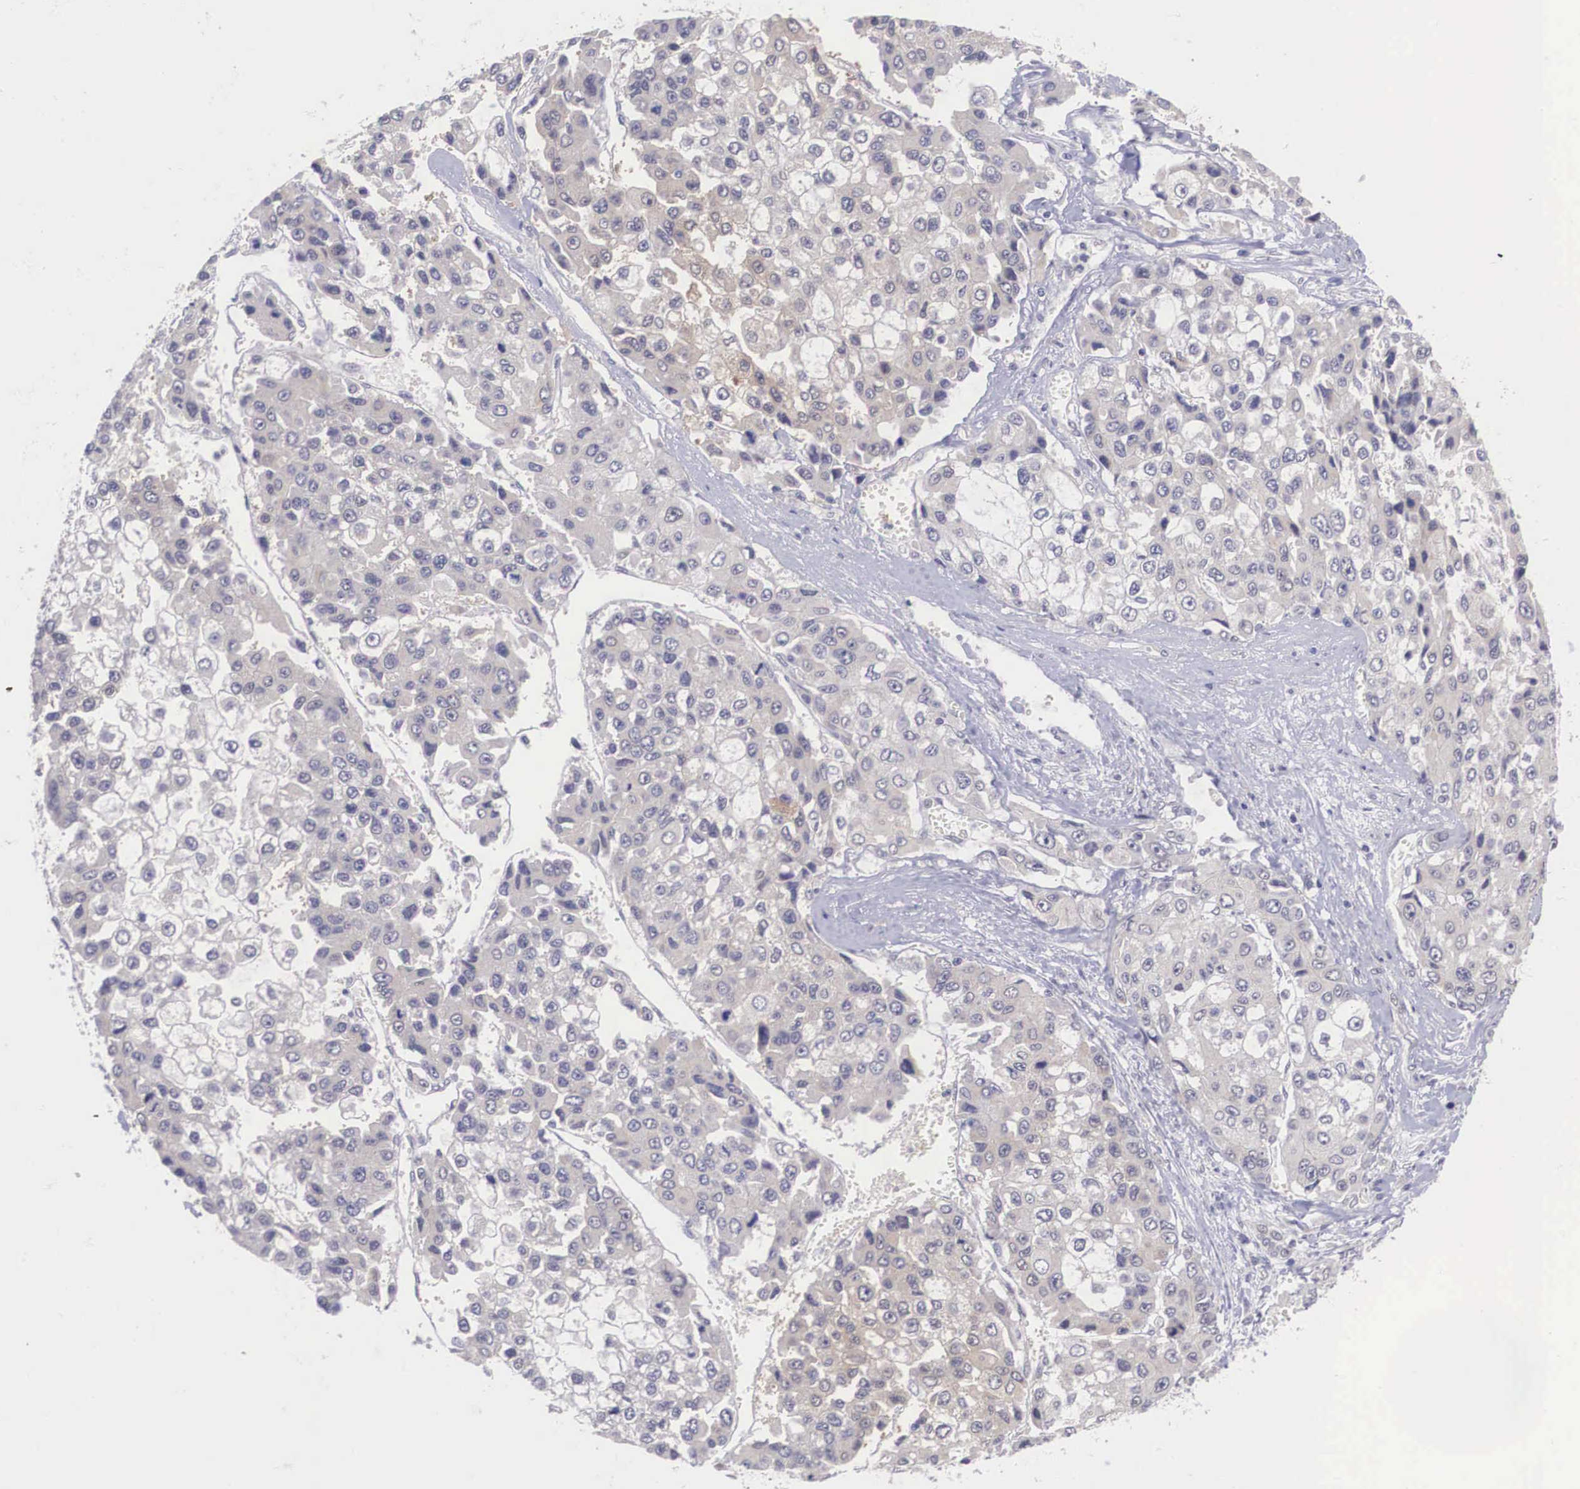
{"staining": {"intensity": "weak", "quantity": "25%-75%", "location": "cytoplasmic/membranous"}, "tissue": "liver cancer", "cell_type": "Tumor cells", "image_type": "cancer", "snomed": [{"axis": "morphology", "description": "Carcinoma, Hepatocellular, NOS"}, {"axis": "topography", "description": "Liver"}], "caption": "A micrograph showing weak cytoplasmic/membranous expression in approximately 25%-75% of tumor cells in liver cancer, as visualized by brown immunohistochemical staining.", "gene": "NINL", "patient": {"sex": "female", "age": 66}}